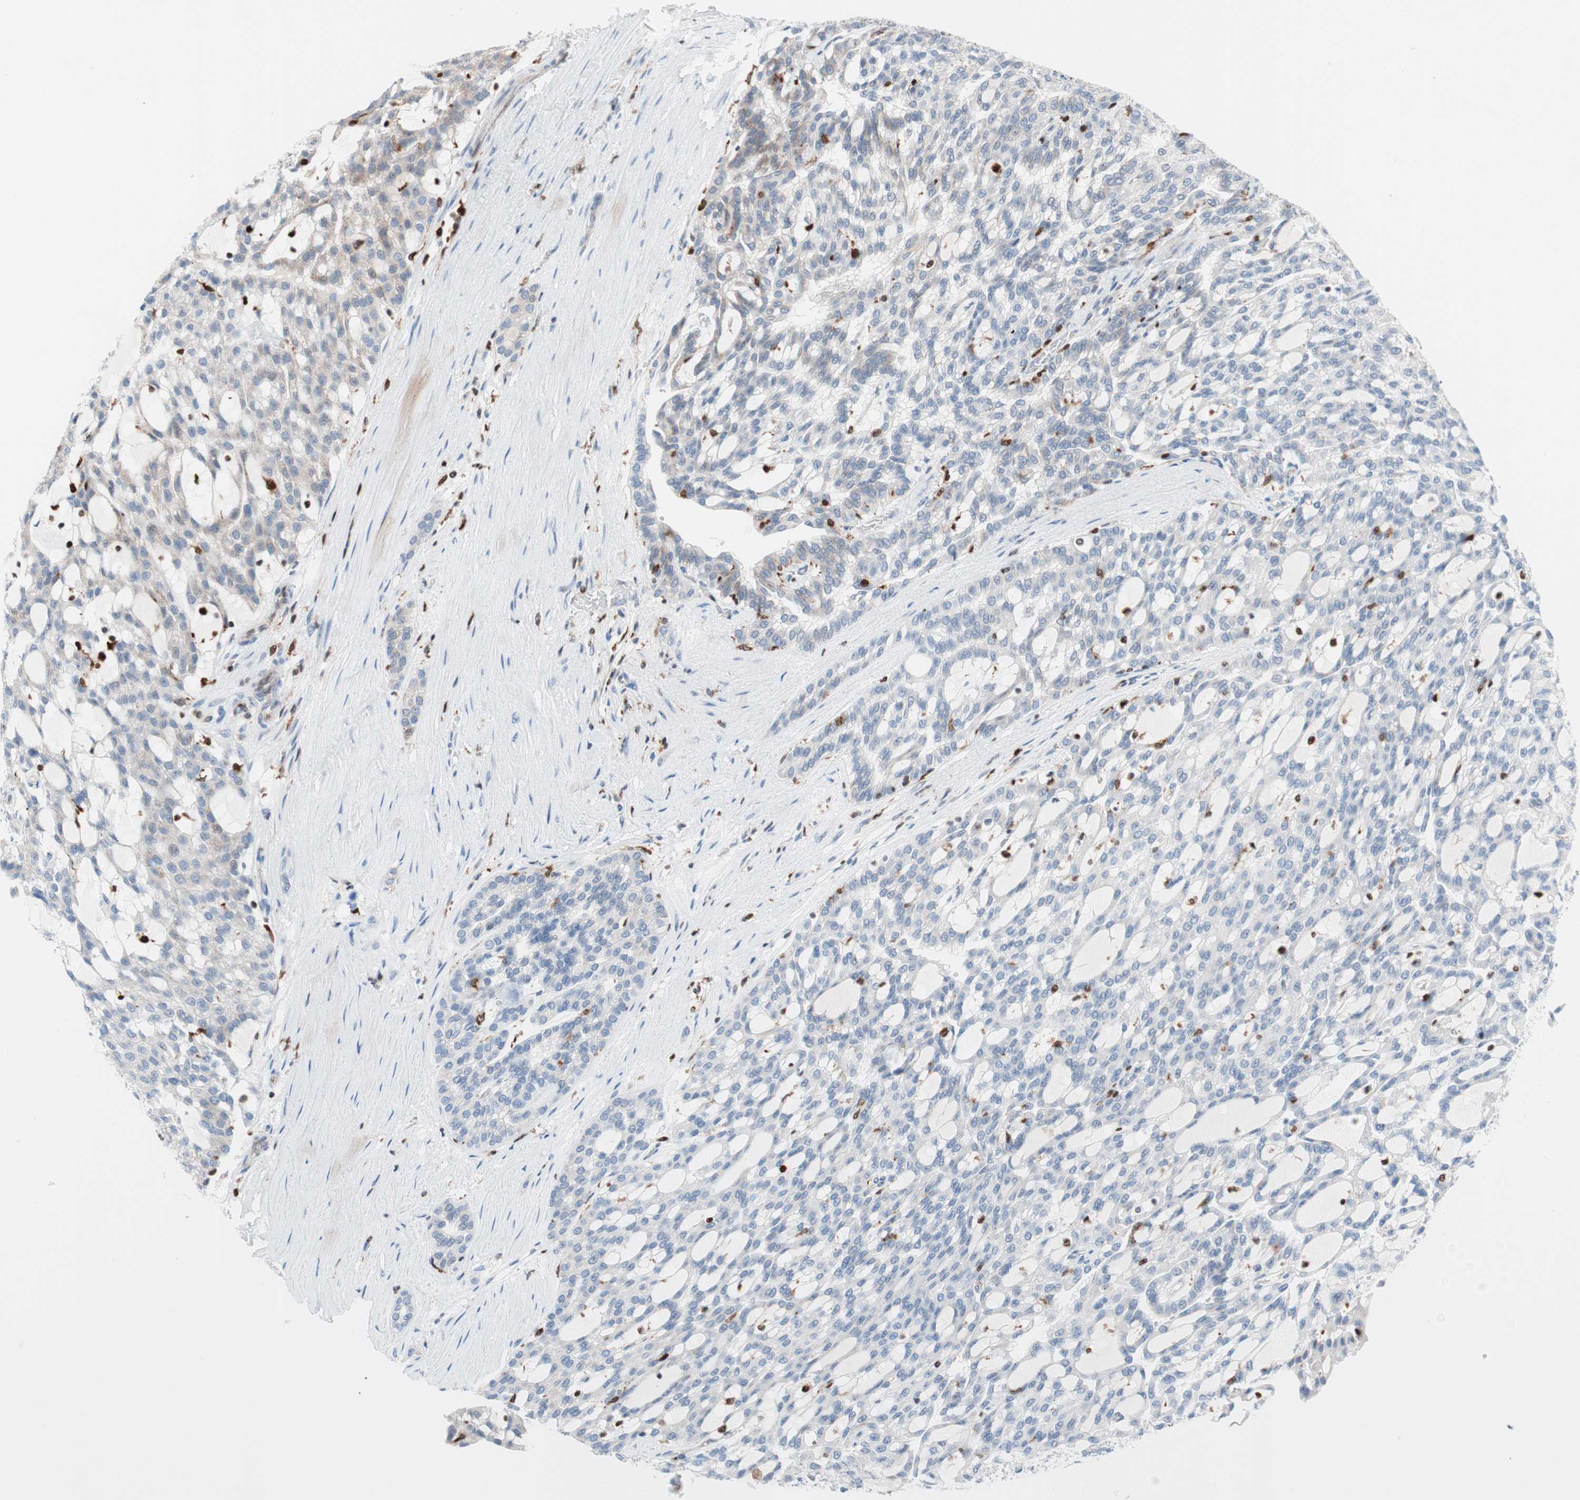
{"staining": {"intensity": "negative", "quantity": "none", "location": "none"}, "tissue": "renal cancer", "cell_type": "Tumor cells", "image_type": "cancer", "snomed": [{"axis": "morphology", "description": "Adenocarcinoma, NOS"}, {"axis": "topography", "description": "Kidney"}], "caption": "Photomicrograph shows no significant protein expression in tumor cells of renal cancer. Brightfield microscopy of IHC stained with DAB (3,3'-diaminobenzidine) (brown) and hematoxylin (blue), captured at high magnification.", "gene": "RGS10", "patient": {"sex": "male", "age": 63}}